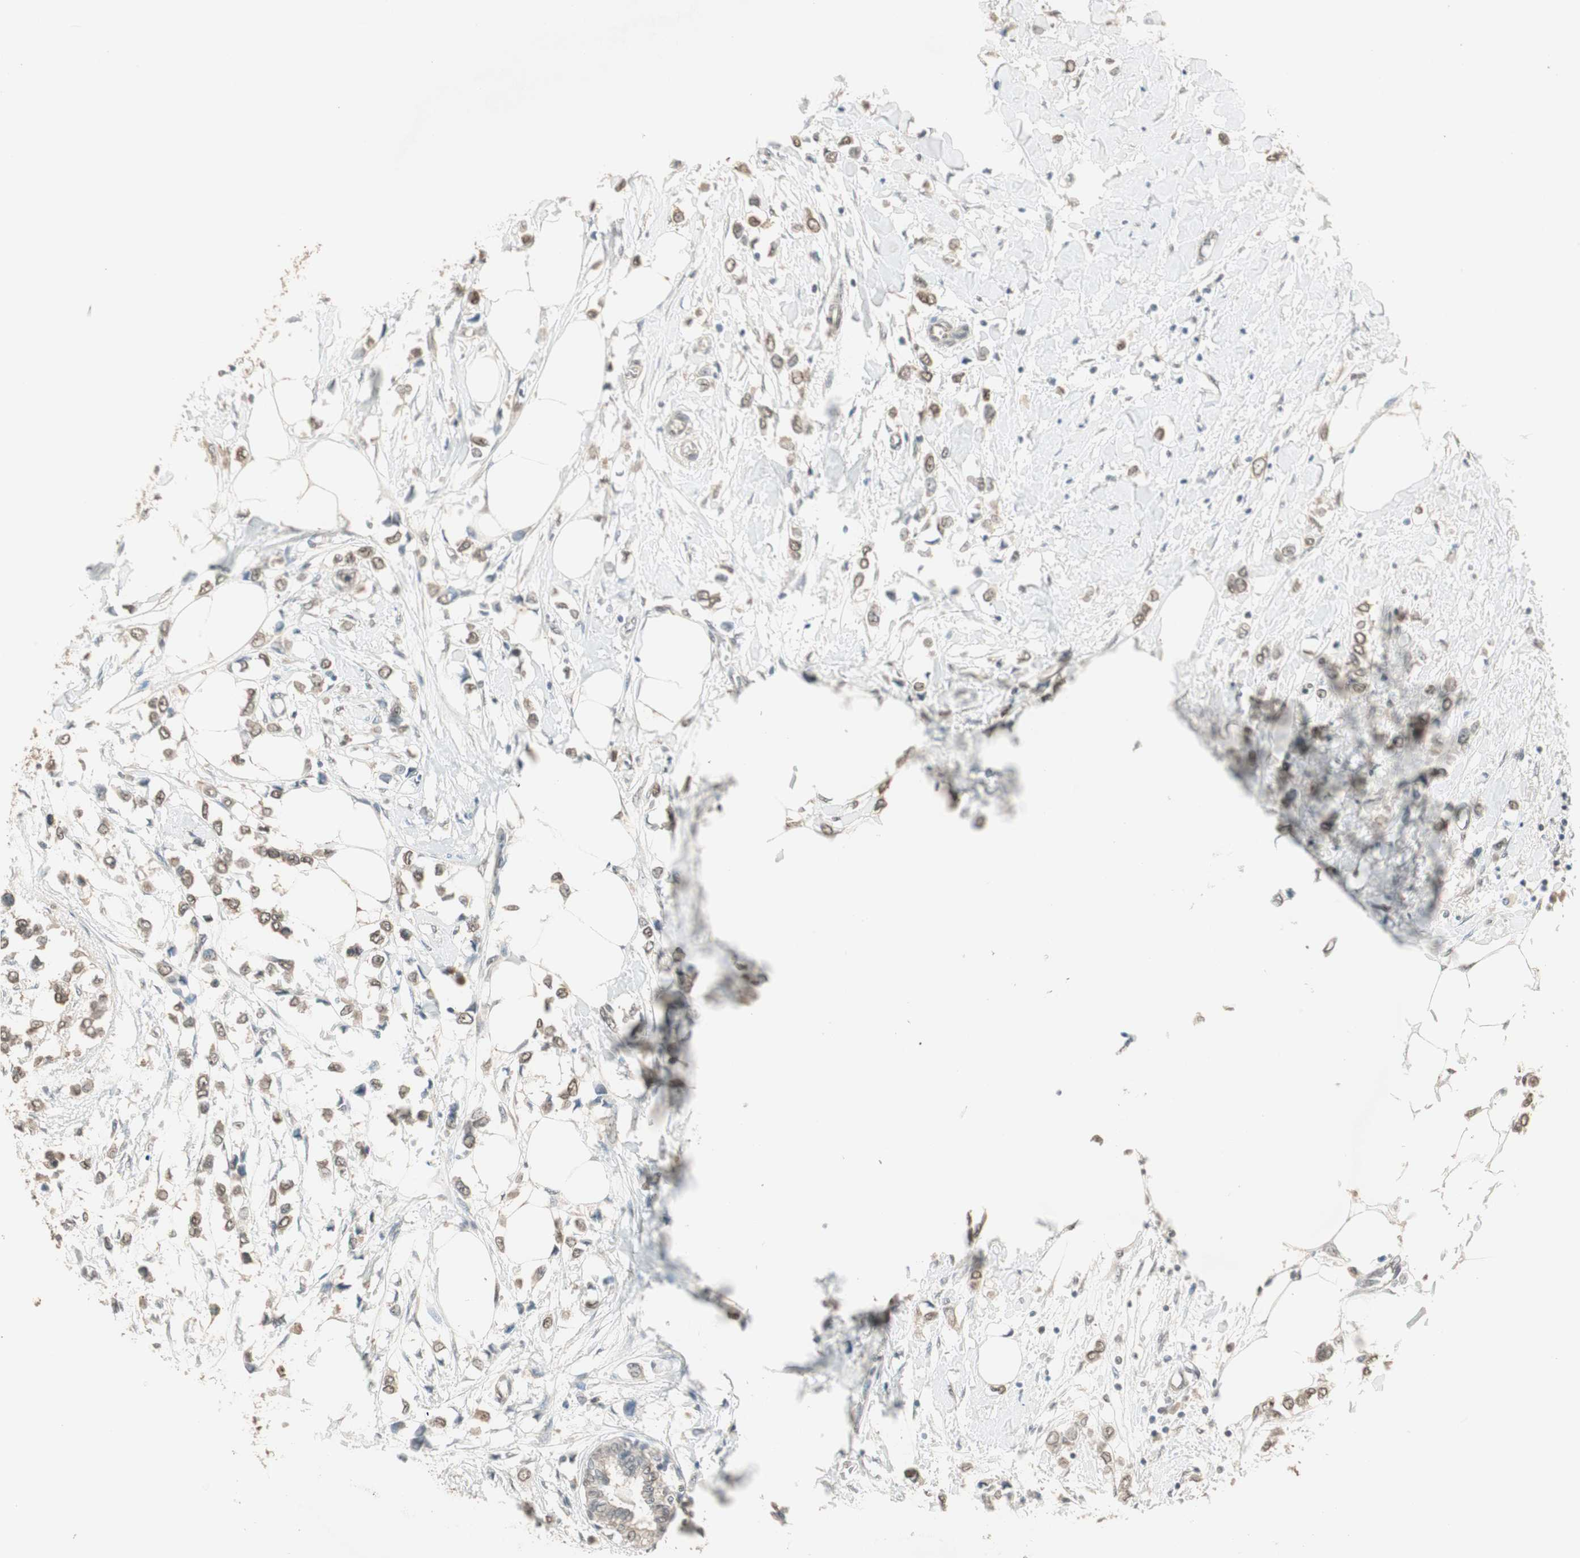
{"staining": {"intensity": "weak", "quantity": "25%-75%", "location": "nuclear"}, "tissue": "breast cancer", "cell_type": "Tumor cells", "image_type": "cancer", "snomed": [{"axis": "morphology", "description": "Lobular carcinoma"}, {"axis": "topography", "description": "Breast"}], "caption": "Protein expression analysis of breast cancer exhibits weak nuclear staining in approximately 25%-75% of tumor cells.", "gene": "USP5", "patient": {"sex": "female", "age": 51}}